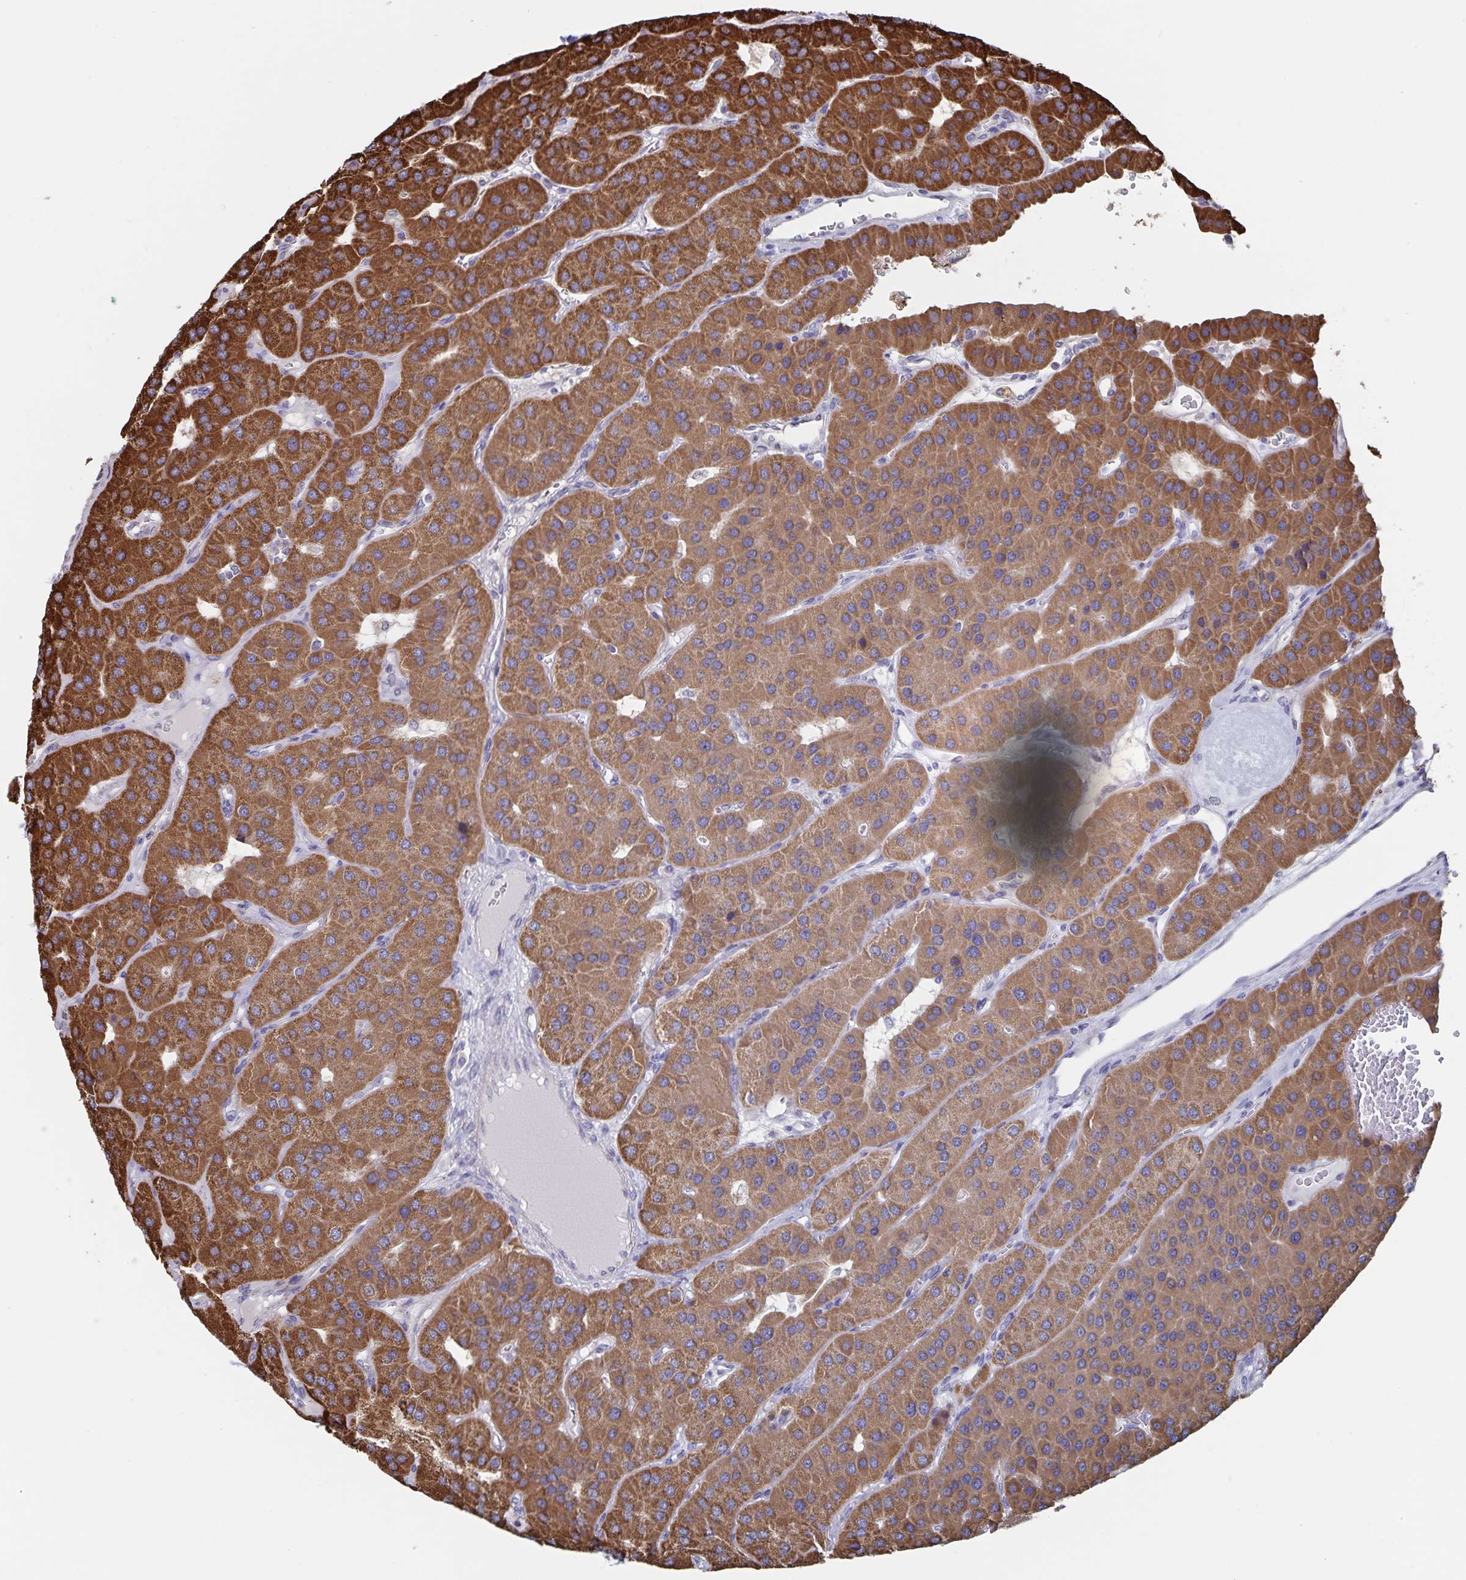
{"staining": {"intensity": "strong", "quantity": ">75%", "location": "cytoplasmic/membranous"}, "tissue": "parathyroid gland", "cell_type": "Glandular cells", "image_type": "normal", "snomed": [{"axis": "morphology", "description": "Normal tissue, NOS"}, {"axis": "morphology", "description": "Adenoma, NOS"}, {"axis": "topography", "description": "Parathyroid gland"}], "caption": "IHC micrograph of normal human parathyroid gland stained for a protein (brown), which shows high levels of strong cytoplasmic/membranous staining in about >75% of glandular cells.", "gene": "ACACA", "patient": {"sex": "female", "age": 86}}